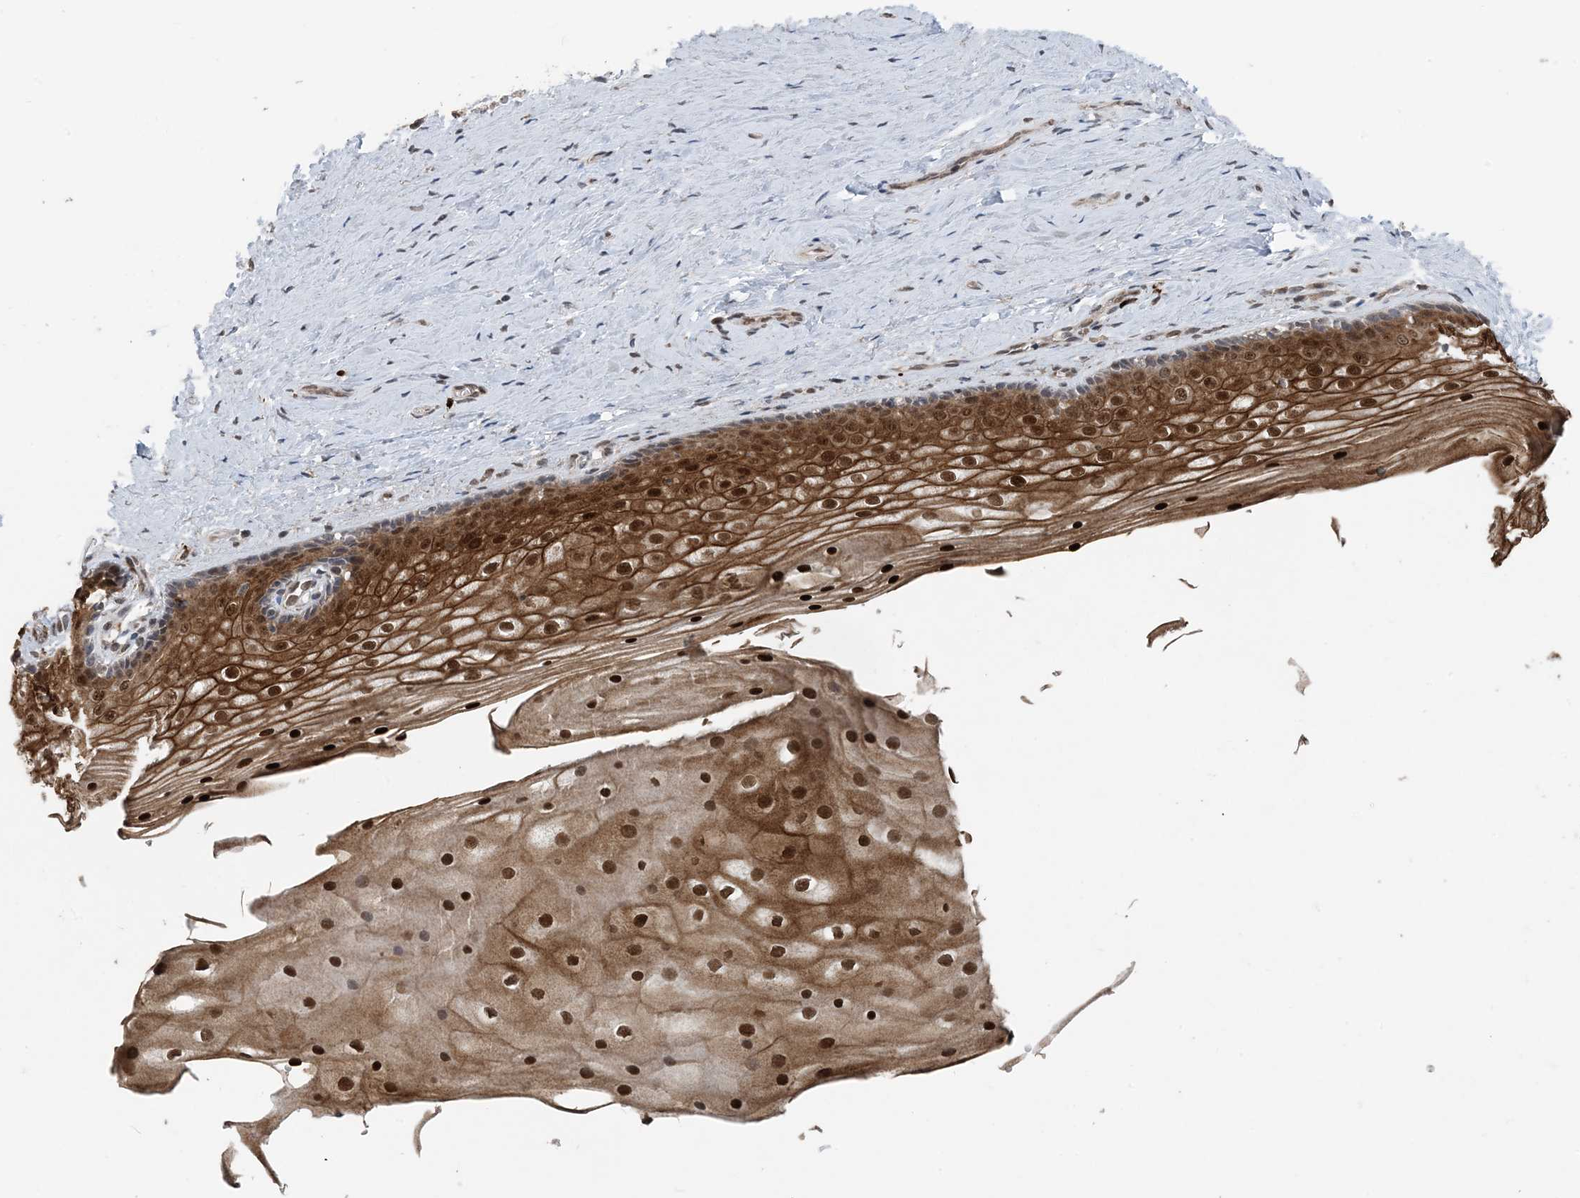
{"staining": {"intensity": "strong", "quantity": ">75%", "location": "cytoplasmic/membranous,nuclear"}, "tissue": "vagina", "cell_type": "Squamous epithelial cells", "image_type": "normal", "snomed": [{"axis": "morphology", "description": "Normal tissue, NOS"}, {"axis": "topography", "description": "Vagina"}], "caption": "Squamous epithelial cells display high levels of strong cytoplasmic/membranous,nuclear expression in about >75% of cells in normal human vagina. Ihc stains the protein of interest in brown and the nuclei are stained blue.", "gene": "MBD2", "patient": {"sex": "female", "age": 46}}